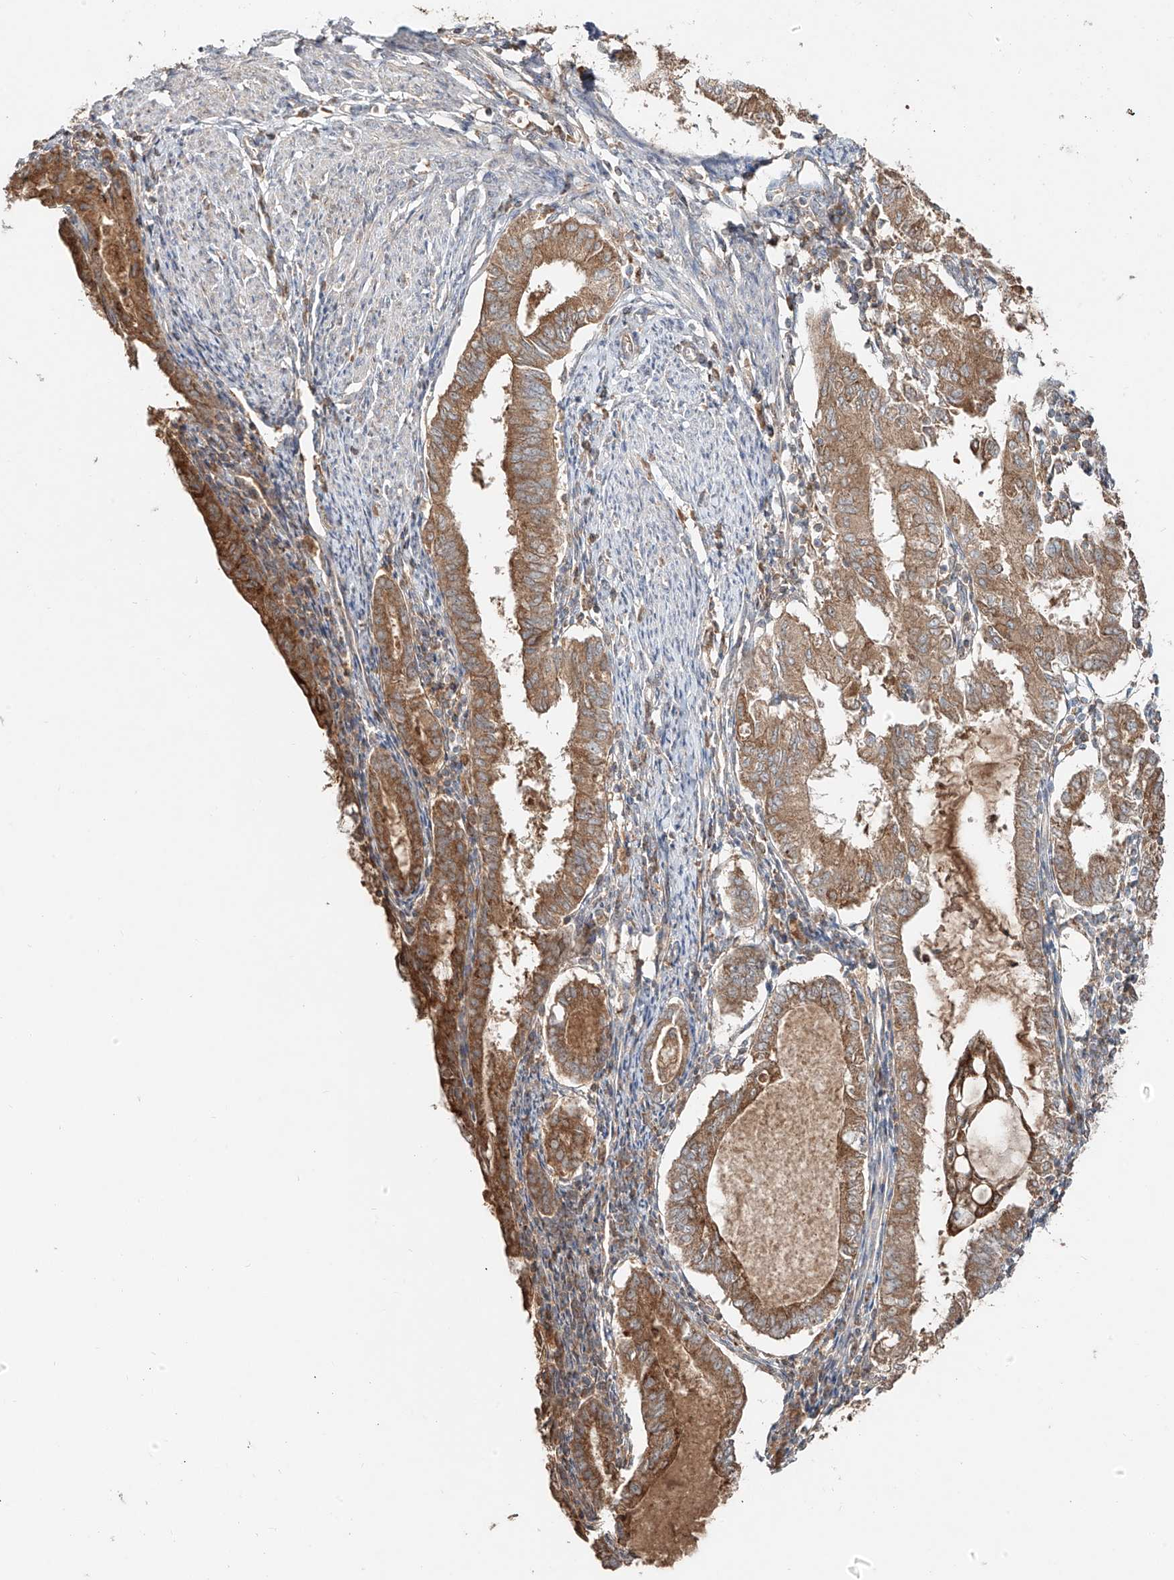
{"staining": {"intensity": "moderate", "quantity": ">75%", "location": "cytoplasmic/membranous"}, "tissue": "endometrial cancer", "cell_type": "Tumor cells", "image_type": "cancer", "snomed": [{"axis": "morphology", "description": "Adenocarcinoma, NOS"}, {"axis": "topography", "description": "Endometrium"}], "caption": "An immunohistochemistry histopathology image of tumor tissue is shown. Protein staining in brown labels moderate cytoplasmic/membranous positivity in endometrial cancer (adenocarcinoma) within tumor cells.", "gene": "ERO1A", "patient": {"sex": "female", "age": 86}}